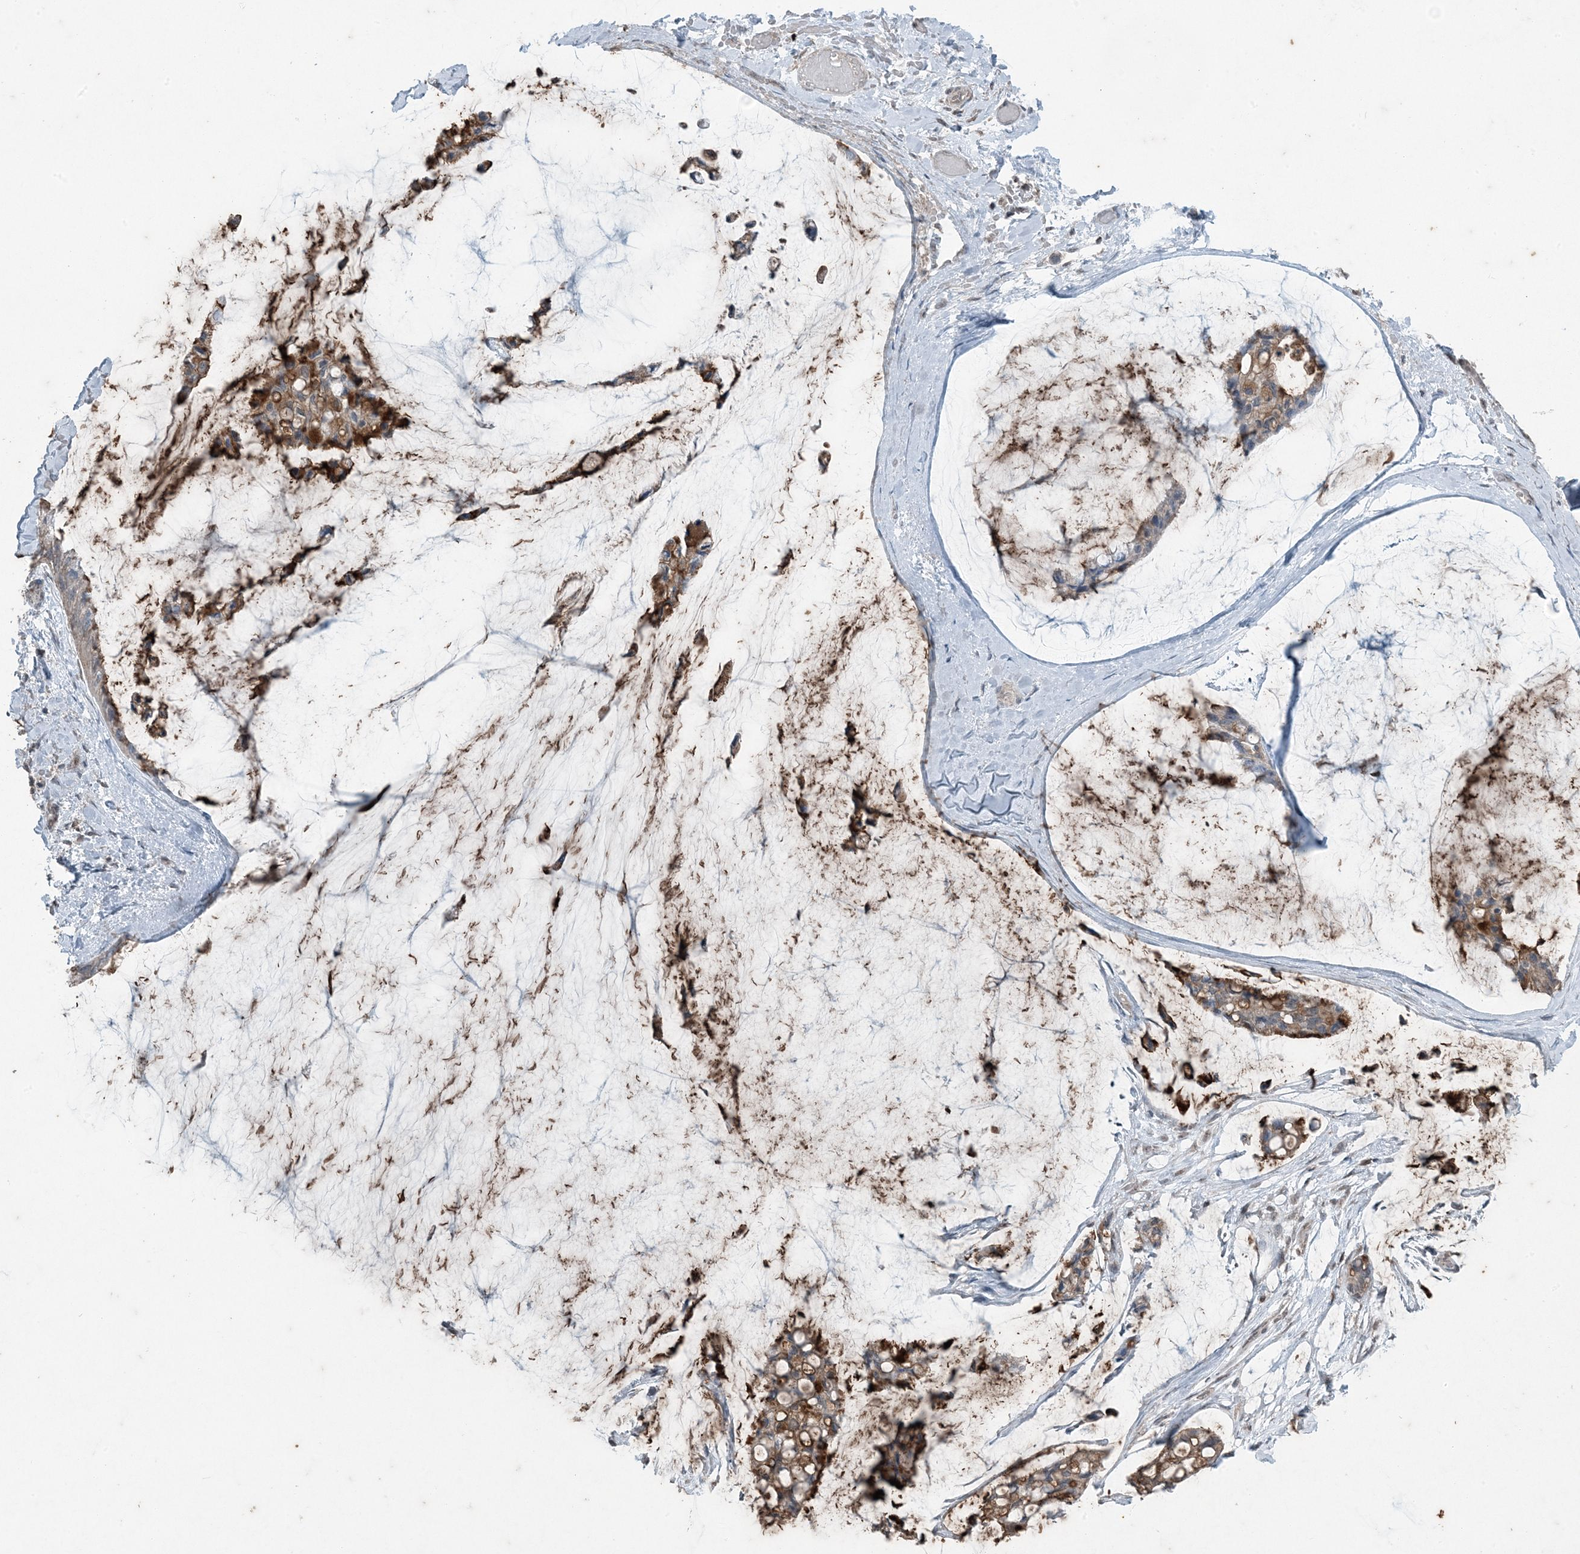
{"staining": {"intensity": "moderate", "quantity": "25%-75%", "location": "cytoplasmic/membranous"}, "tissue": "ovarian cancer", "cell_type": "Tumor cells", "image_type": "cancer", "snomed": [{"axis": "morphology", "description": "Cystadenocarcinoma, mucinous, NOS"}, {"axis": "topography", "description": "Ovary"}], "caption": "Brown immunohistochemical staining in human ovarian mucinous cystadenocarcinoma reveals moderate cytoplasmic/membranous expression in about 25%-75% of tumor cells.", "gene": "GNL1", "patient": {"sex": "female", "age": 39}}